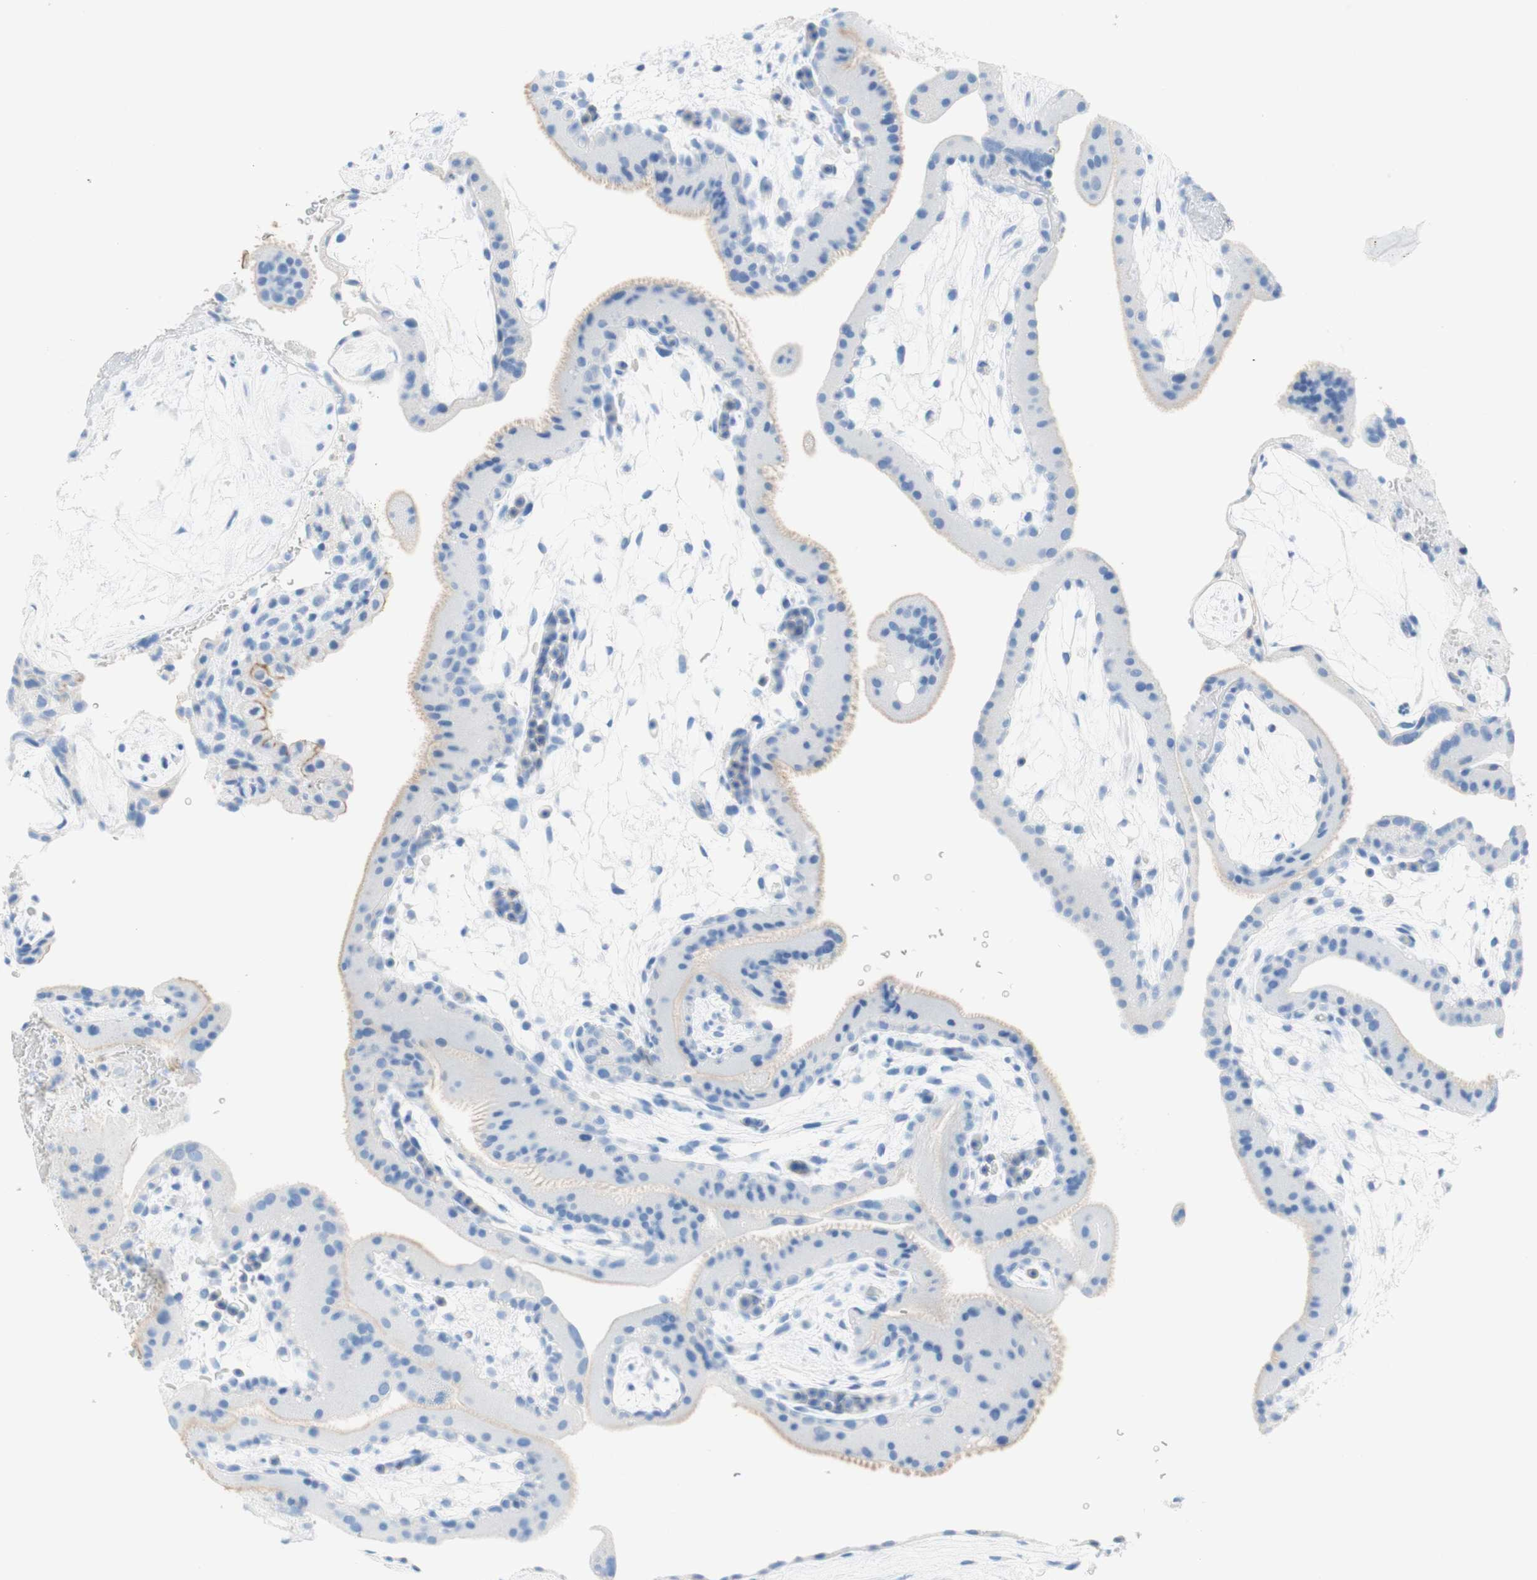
{"staining": {"intensity": "negative", "quantity": "none", "location": "none"}, "tissue": "placenta", "cell_type": "Decidual cells", "image_type": "normal", "snomed": [{"axis": "morphology", "description": "Normal tissue, NOS"}, {"axis": "topography", "description": "Placenta"}], "caption": "Photomicrograph shows no significant protein staining in decidual cells of benign placenta.", "gene": "CEACAM1", "patient": {"sex": "female", "age": 19}}